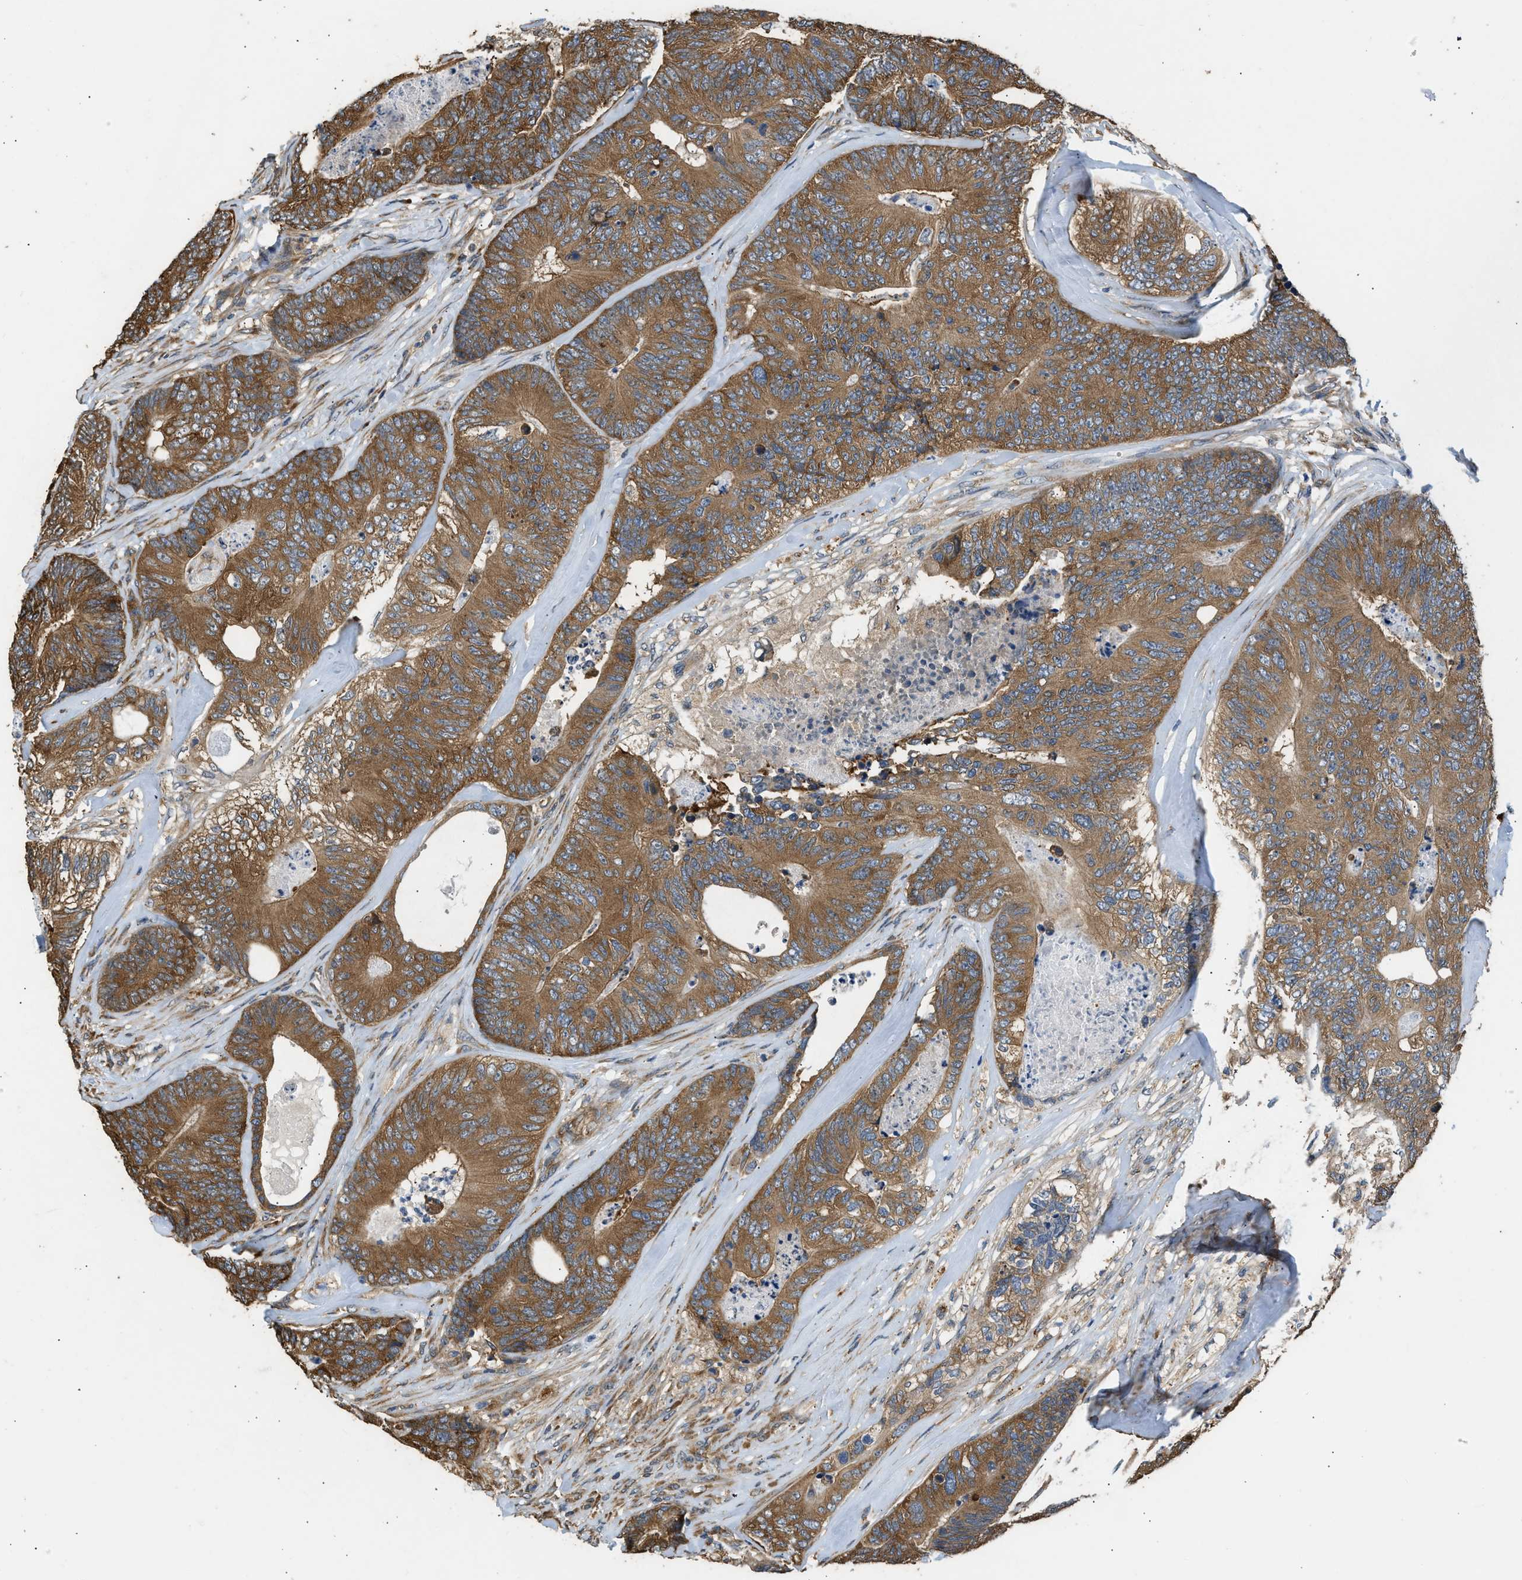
{"staining": {"intensity": "moderate", "quantity": ">75%", "location": "cytoplasmic/membranous"}, "tissue": "colorectal cancer", "cell_type": "Tumor cells", "image_type": "cancer", "snomed": [{"axis": "morphology", "description": "Adenocarcinoma, NOS"}, {"axis": "topography", "description": "Colon"}], "caption": "Tumor cells display moderate cytoplasmic/membranous expression in about >75% of cells in colorectal cancer. (DAB IHC, brown staining for protein, blue staining for nuclei).", "gene": "SLC36A4", "patient": {"sex": "female", "age": 67}}